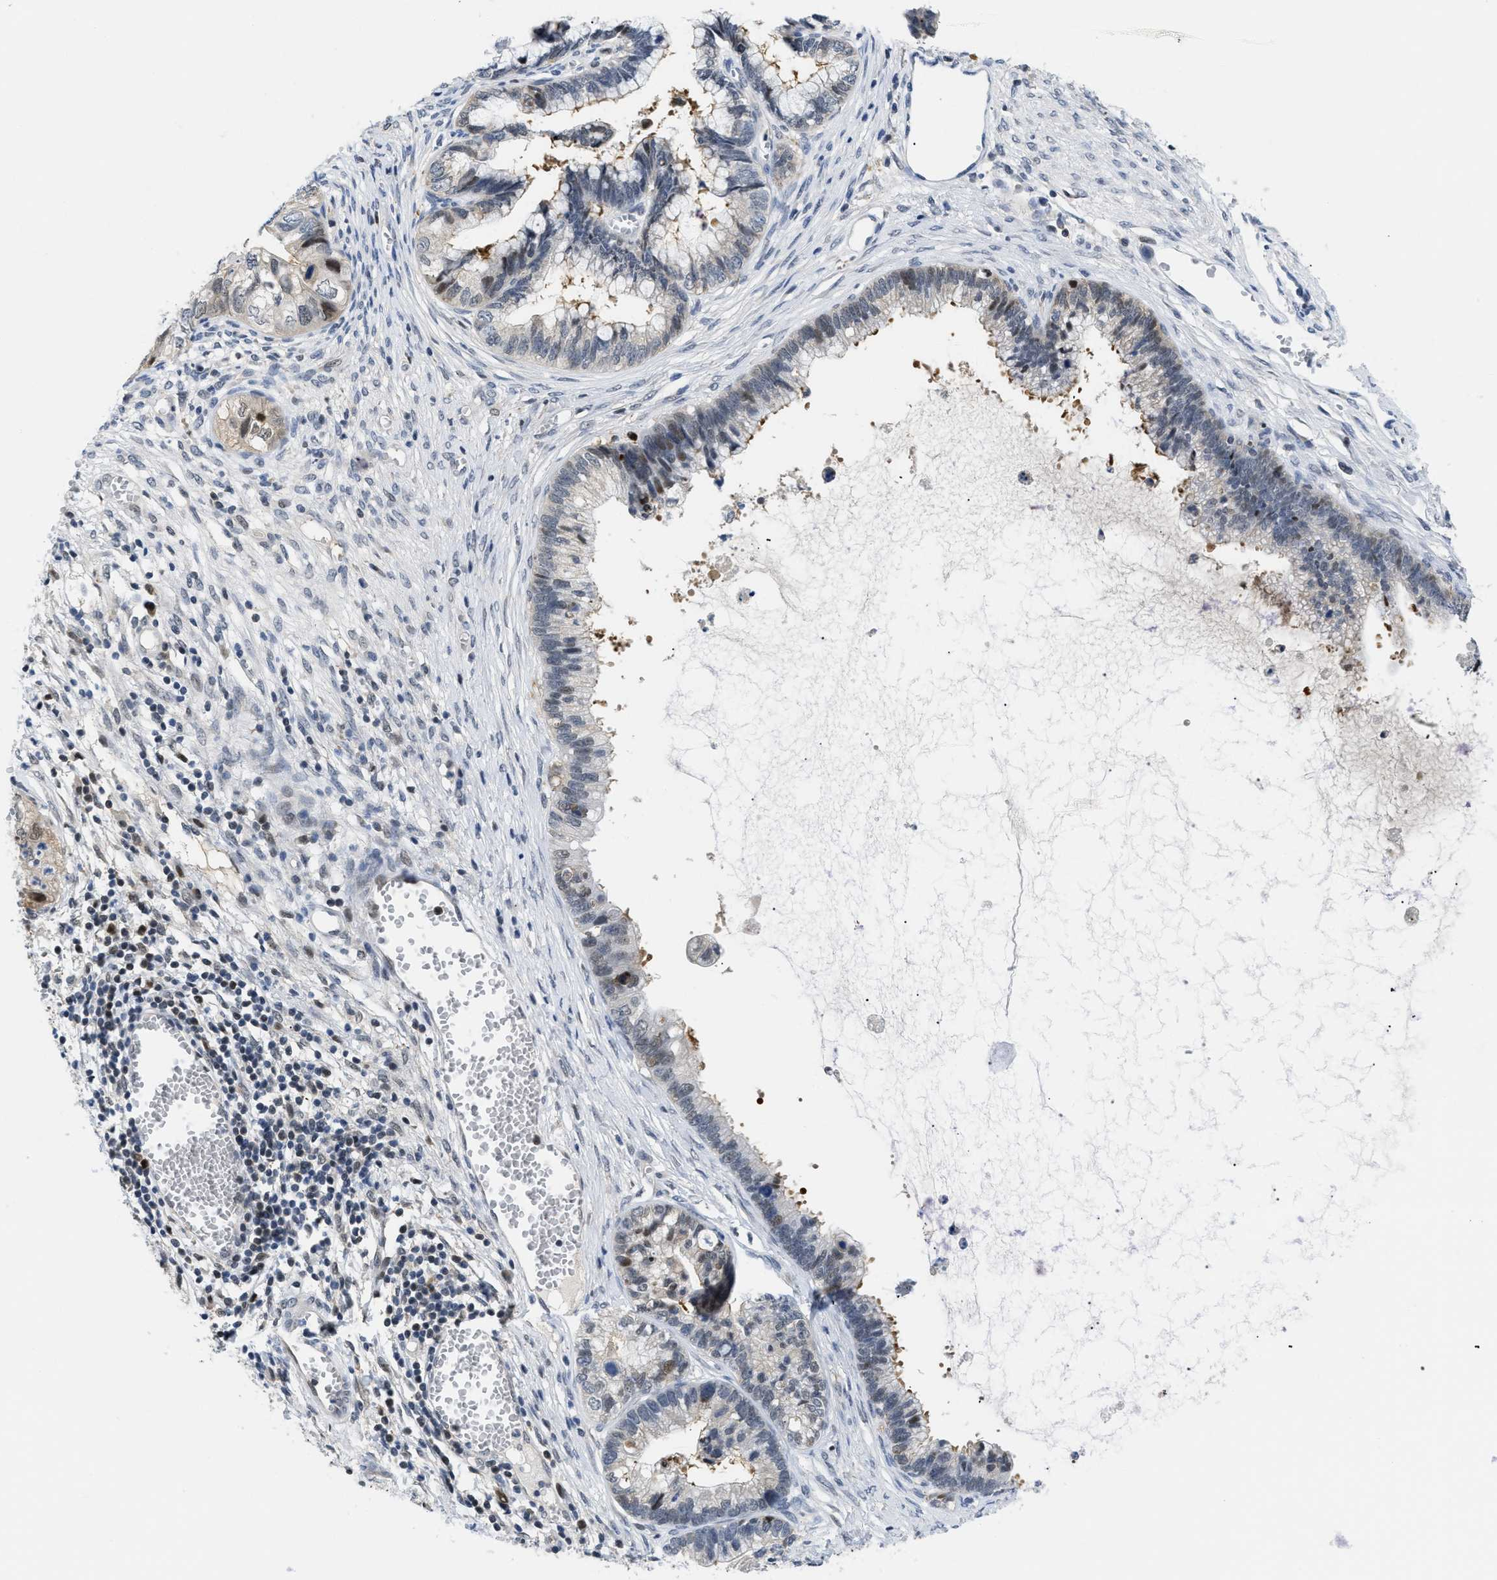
{"staining": {"intensity": "strong", "quantity": "<25%", "location": "nuclear"}, "tissue": "cervical cancer", "cell_type": "Tumor cells", "image_type": "cancer", "snomed": [{"axis": "morphology", "description": "Adenocarcinoma, NOS"}, {"axis": "topography", "description": "Cervix"}], "caption": "A photomicrograph of cervical adenocarcinoma stained for a protein exhibits strong nuclear brown staining in tumor cells.", "gene": "SLC29A2", "patient": {"sex": "female", "age": 44}}